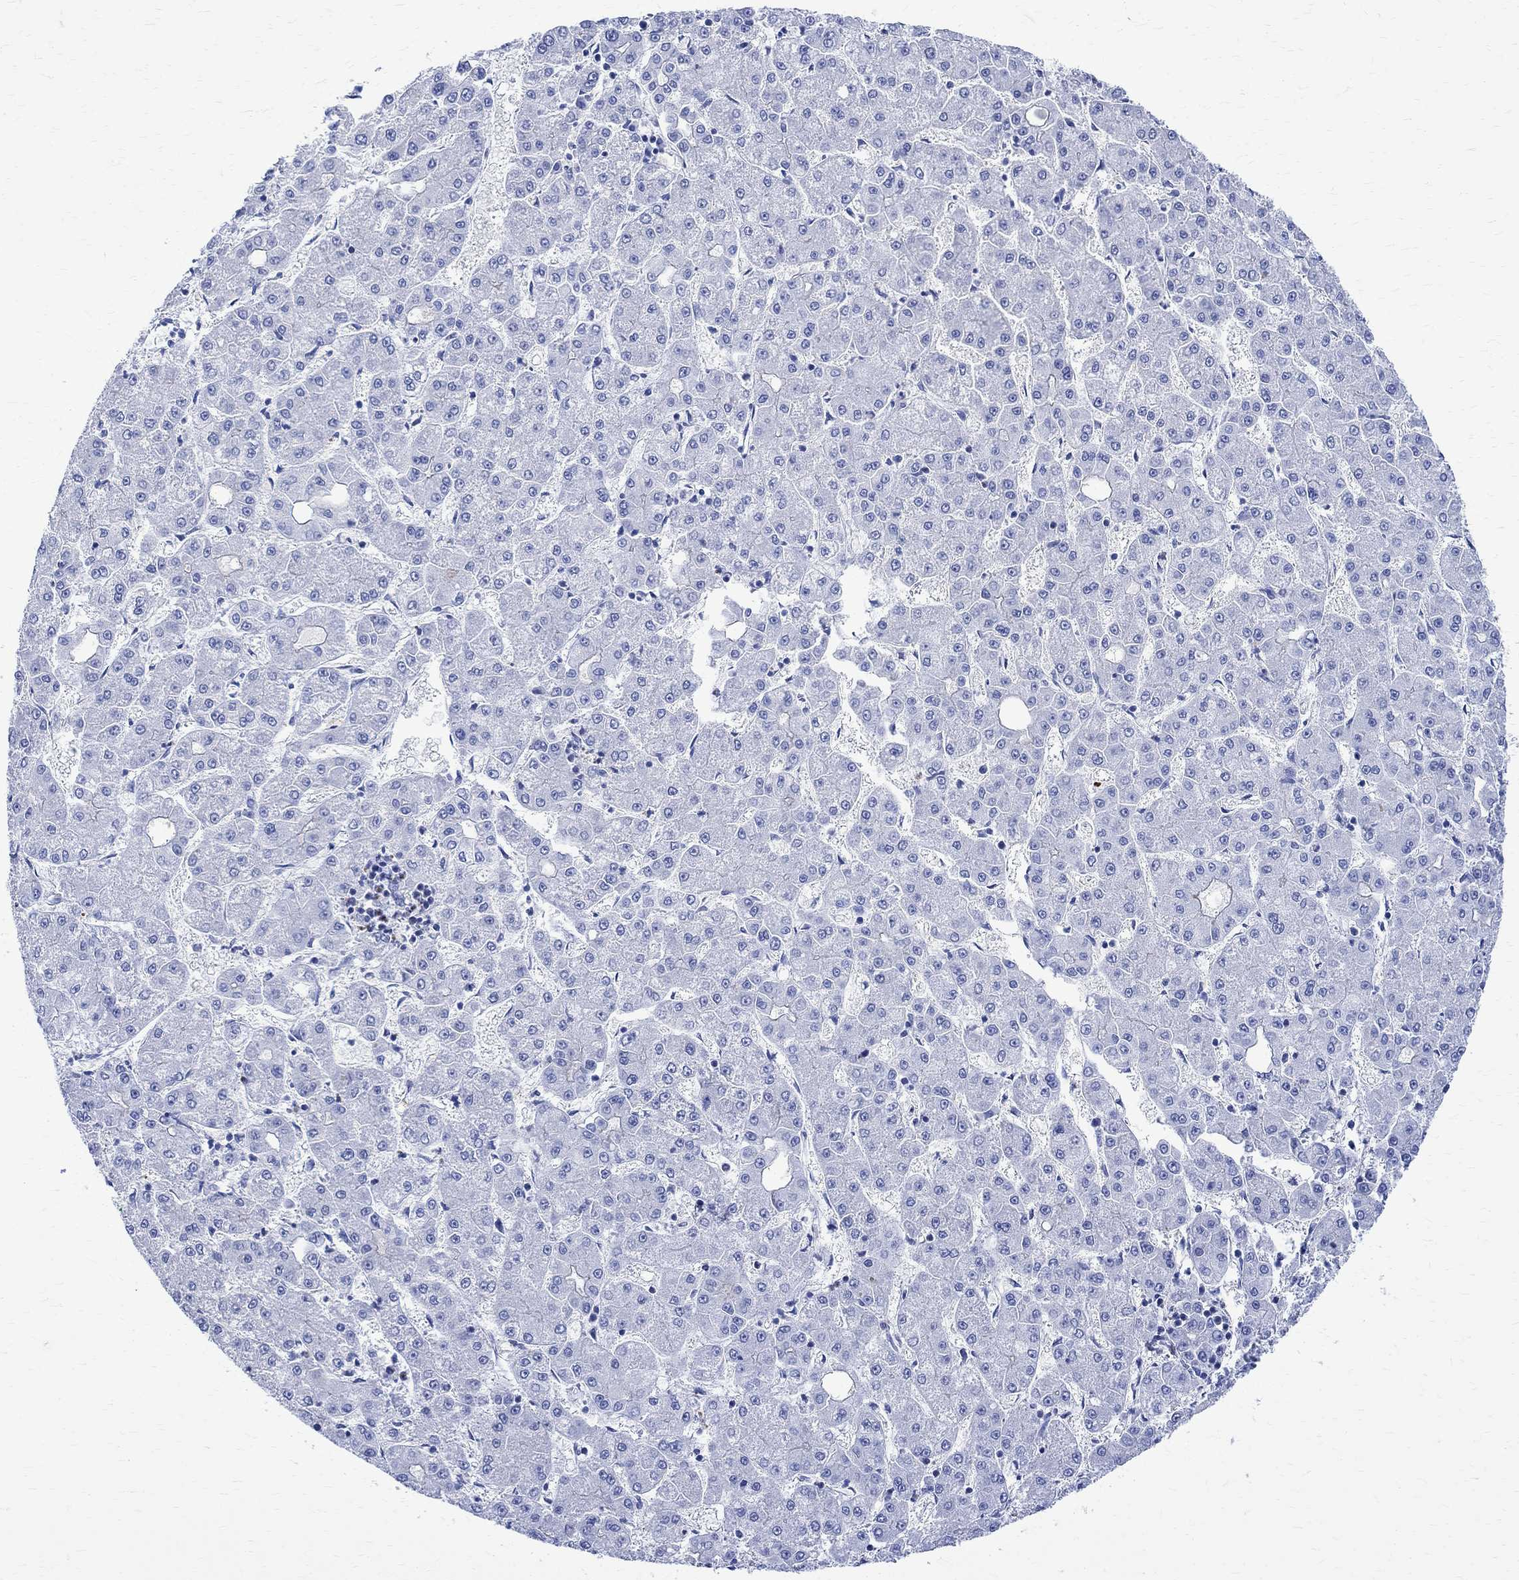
{"staining": {"intensity": "negative", "quantity": "none", "location": "none"}, "tissue": "liver cancer", "cell_type": "Tumor cells", "image_type": "cancer", "snomed": [{"axis": "morphology", "description": "Carcinoma, Hepatocellular, NOS"}, {"axis": "topography", "description": "Liver"}], "caption": "Tumor cells show no significant protein positivity in liver cancer (hepatocellular carcinoma).", "gene": "PARVB", "patient": {"sex": "male", "age": 73}}